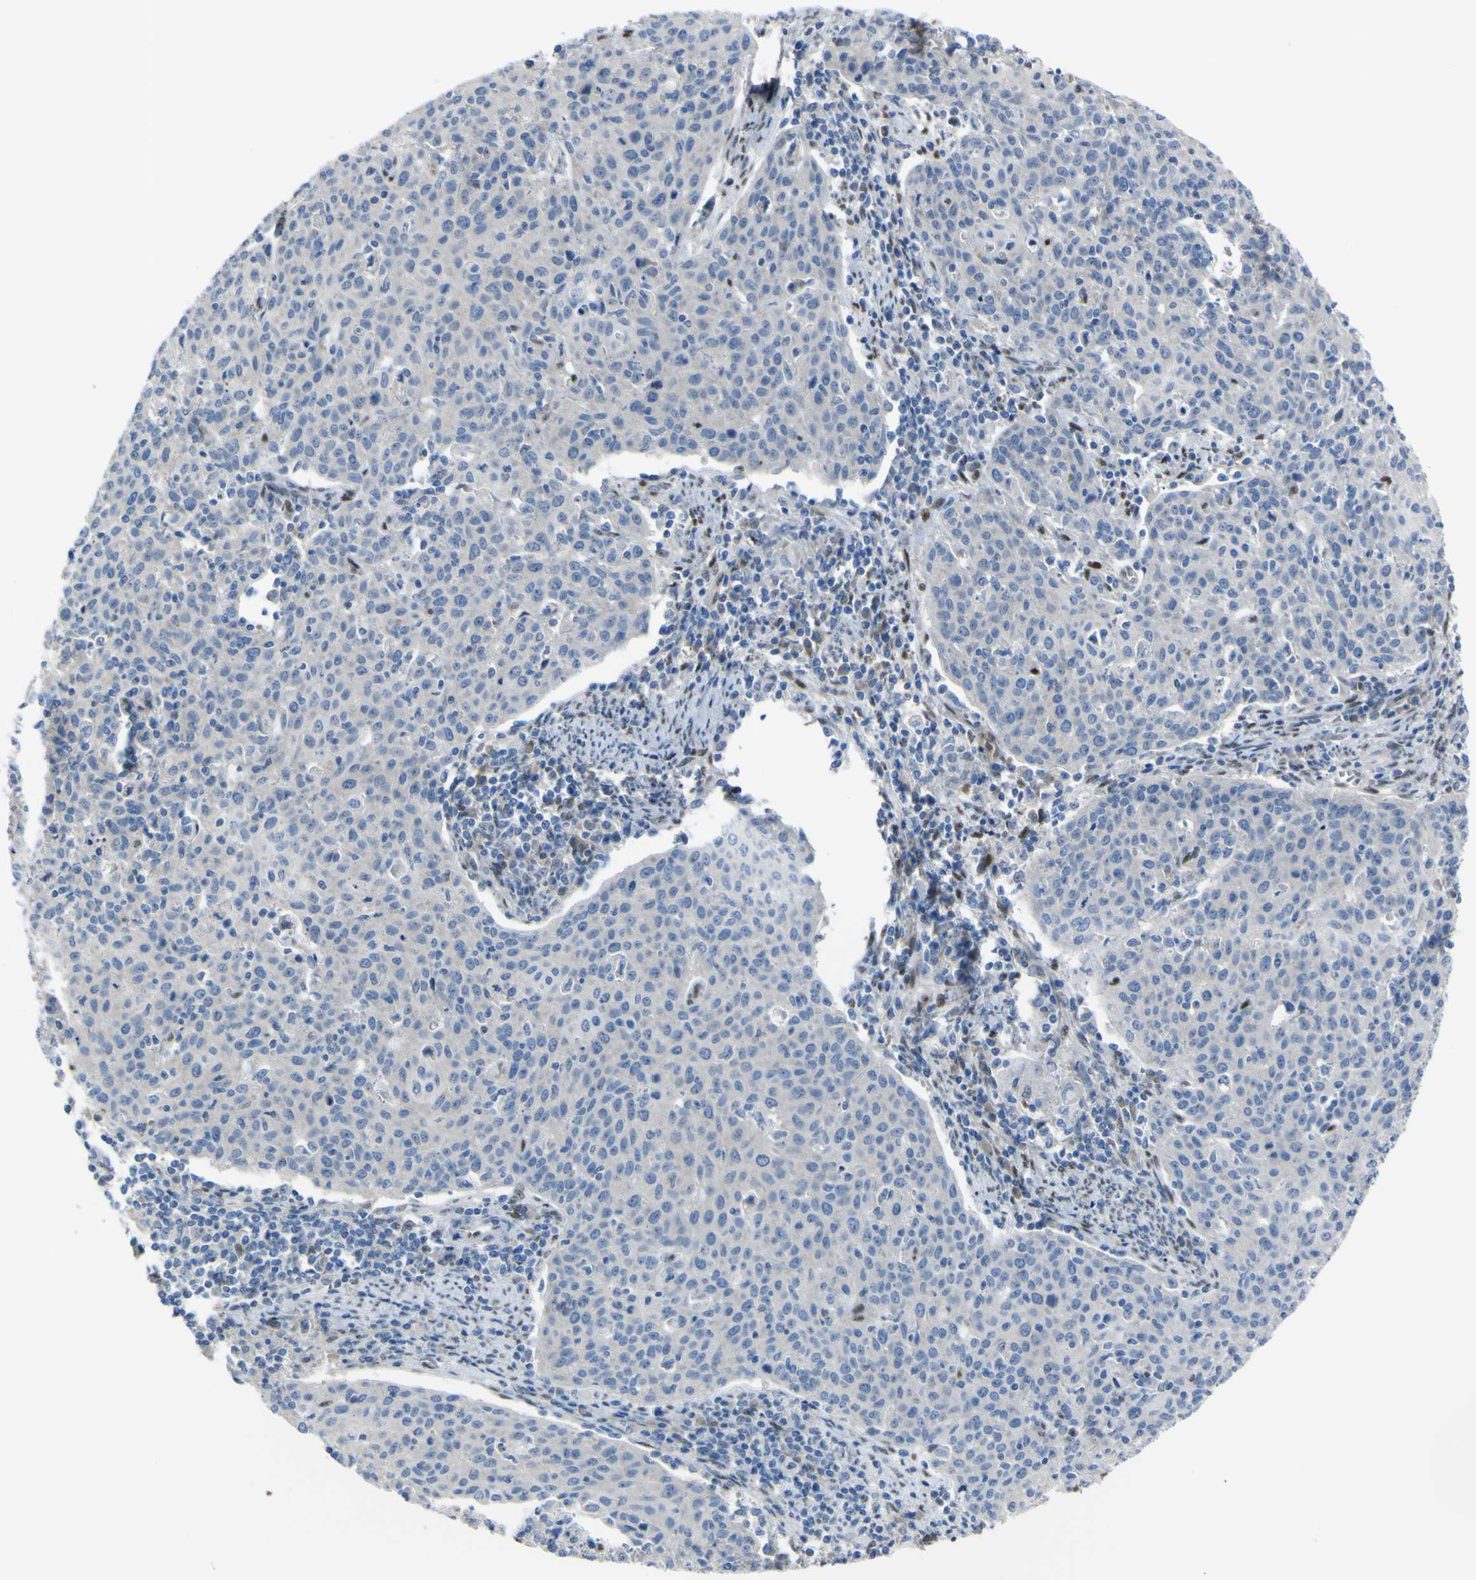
{"staining": {"intensity": "negative", "quantity": "none", "location": "none"}, "tissue": "cervical cancer", "cell_type": "Tumor cells", "image_type": "cancer", "snomed": [{"axis": "morphology", "description": "Squamous cell carcinoma, NOS"}, {"axis": "topography", "description": "Cervix"}], "caption": "The photomicrograph displays no staining of tumor cells in cervical cancer (squamous cell carcinoma).", "gene": "LRRN1", "patient": {"sex": "female", "age": 38}}